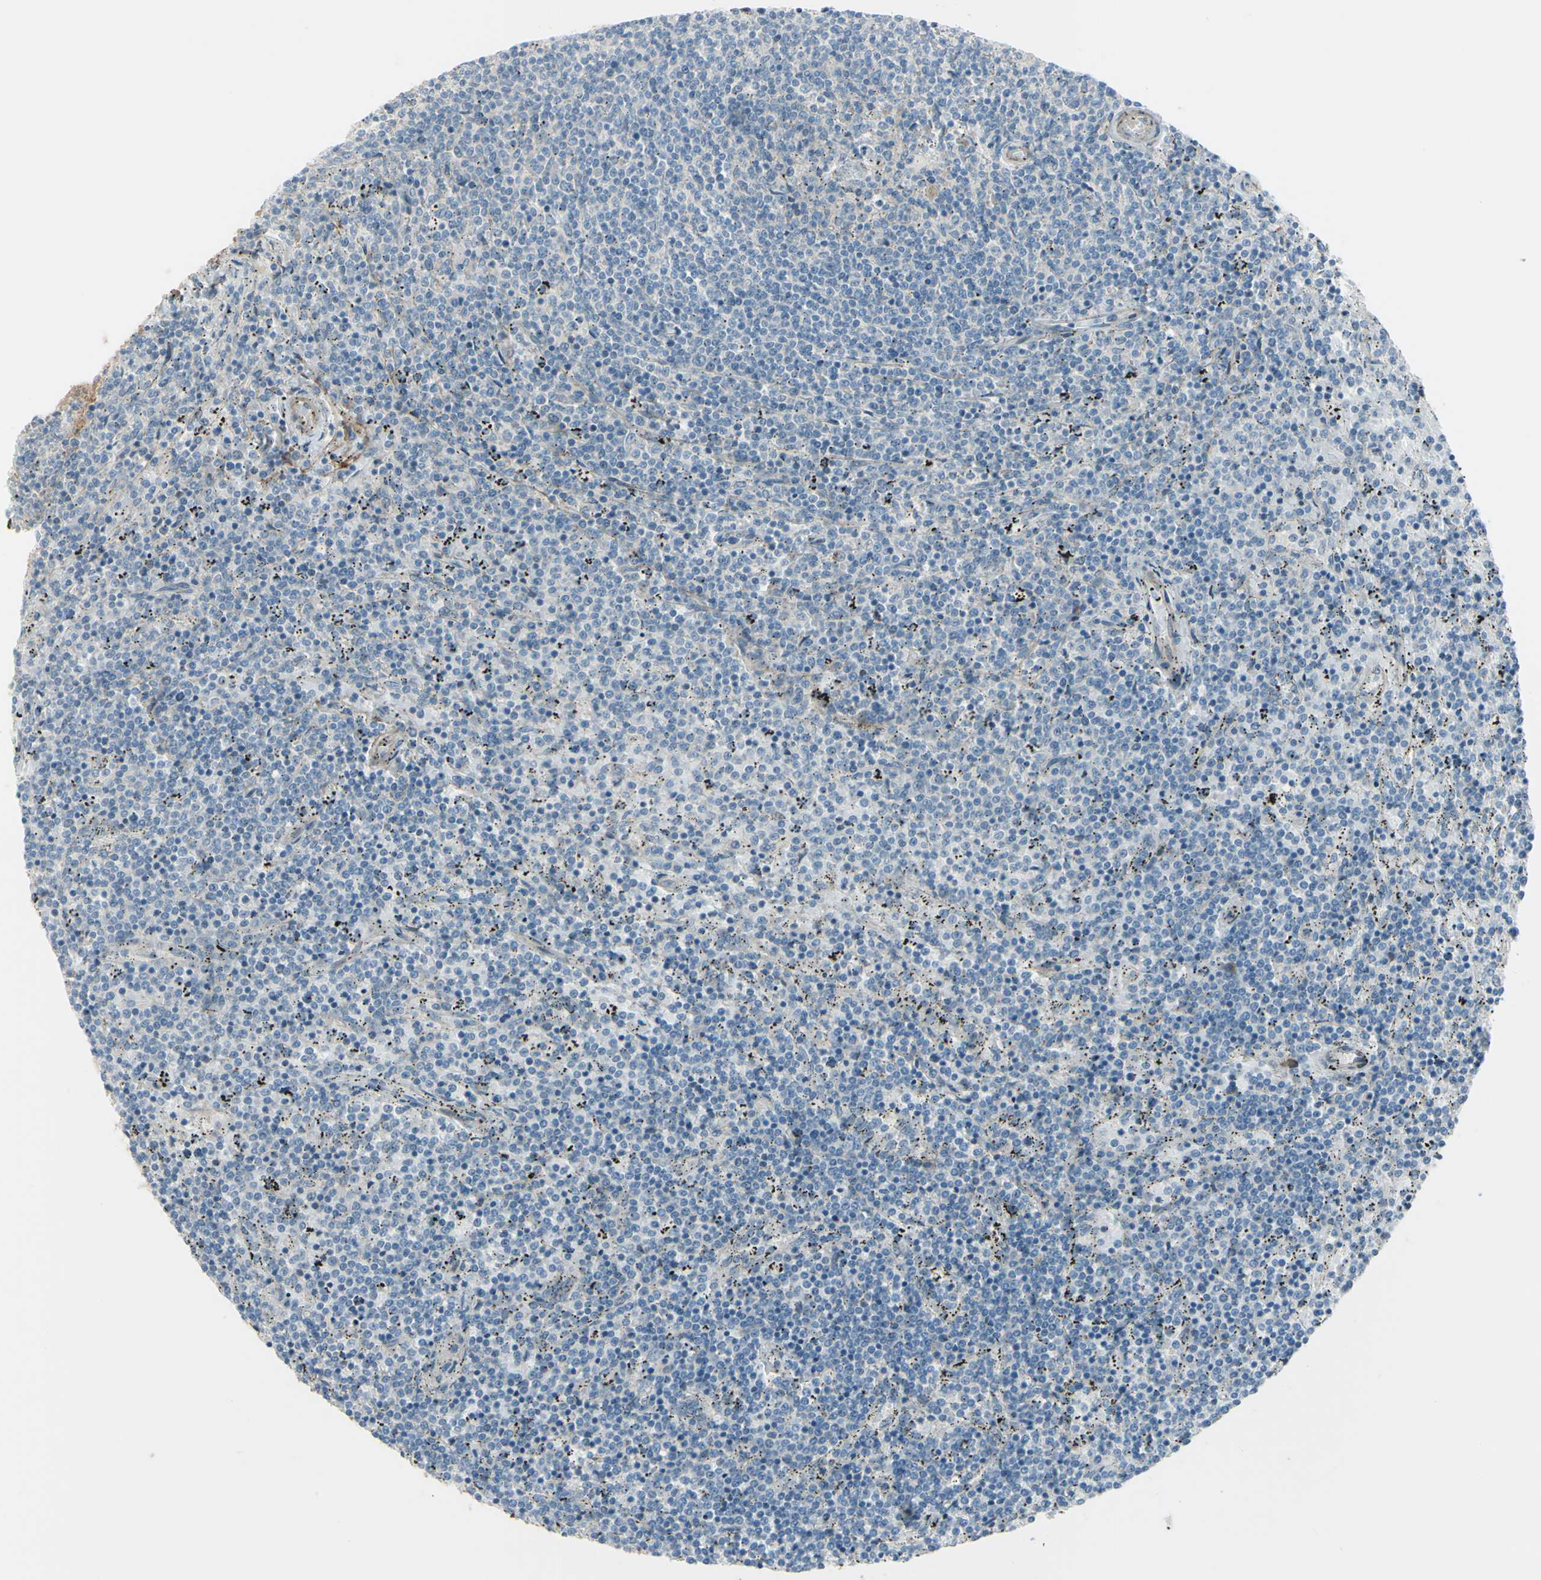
{"staining": {"intensity": "negative", "quantity": "none", "location": "none"}, "tissue": "lymphoma", "cell_type": "Tumor cells", "image_type": "cancer", "snomed": [{"axis": "morphology", "description": "Malignant lymphoma, non-Hodgkin's type, Low grade"}, {"axis": "topography", "description": "Spleen"}], "caption": "A high-resolution histopathology image shows immunohistochemistry (IHC) staining of lymphoma, which shows no significant expression in tumor cells.", "gene": "LRRK1", "patient": {"sex": "female", "age": 50}}